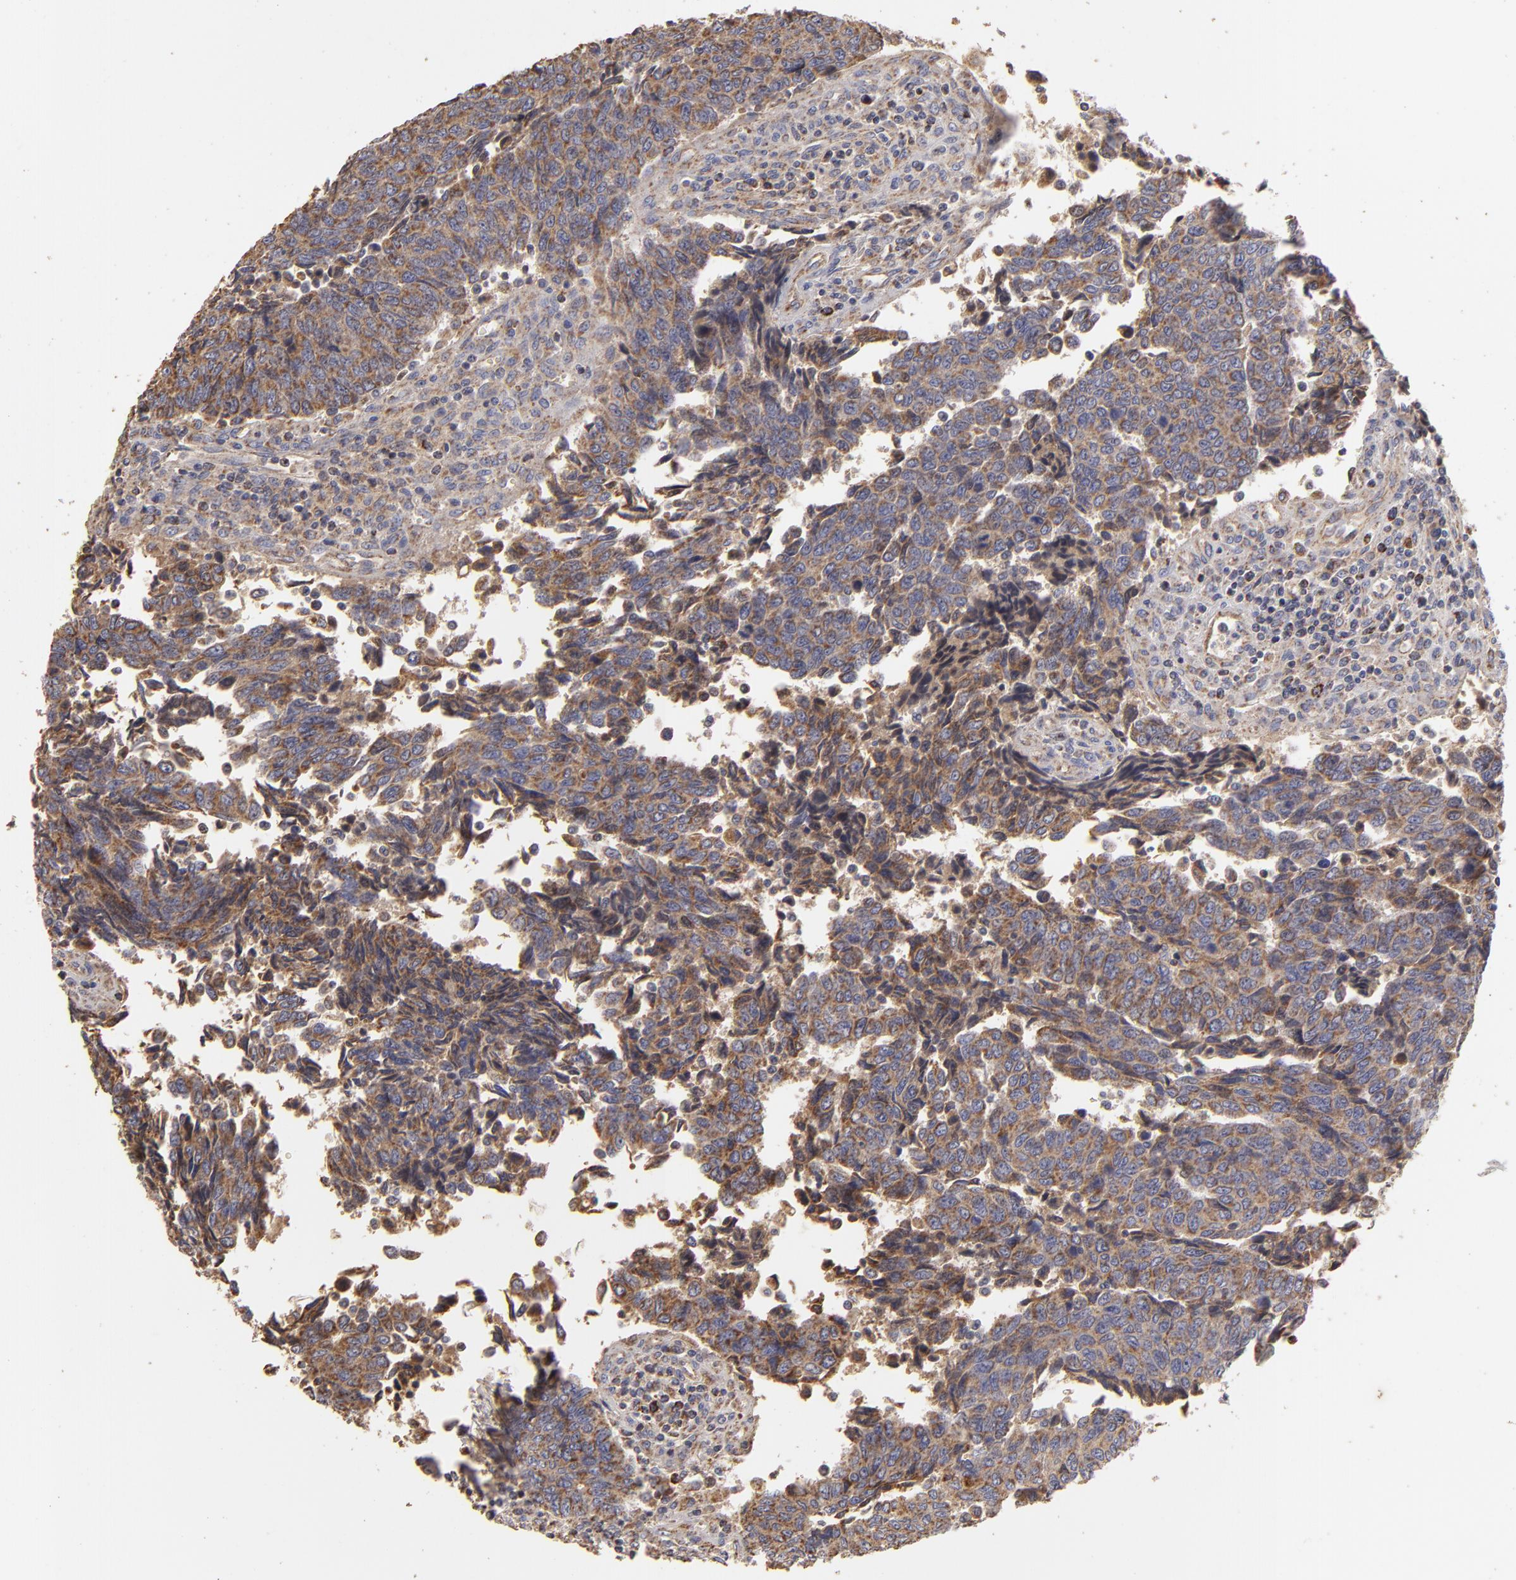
{"staining": {"intensity": "weak", "quantity": ">75%", "location": "cytoplasmic/membranous"}, "tissue": "urothelial cancer", "cell_type": "Tumor cells", "image_type": "cancer", "snomed": [{"axis": "morphology", "description": "Urothelial carcinoma, High grade"}, {"axis": "topography", "description": "Urinary bladder"}], "caption": "Protein expression analysis of human urothelial carcinoma (high-grade) reveals weak cytoplasmic/membranous staining in approximately >75% of tumor cells.", "gene": "CFB", "patient": {"sex": "male", "age": 86}}